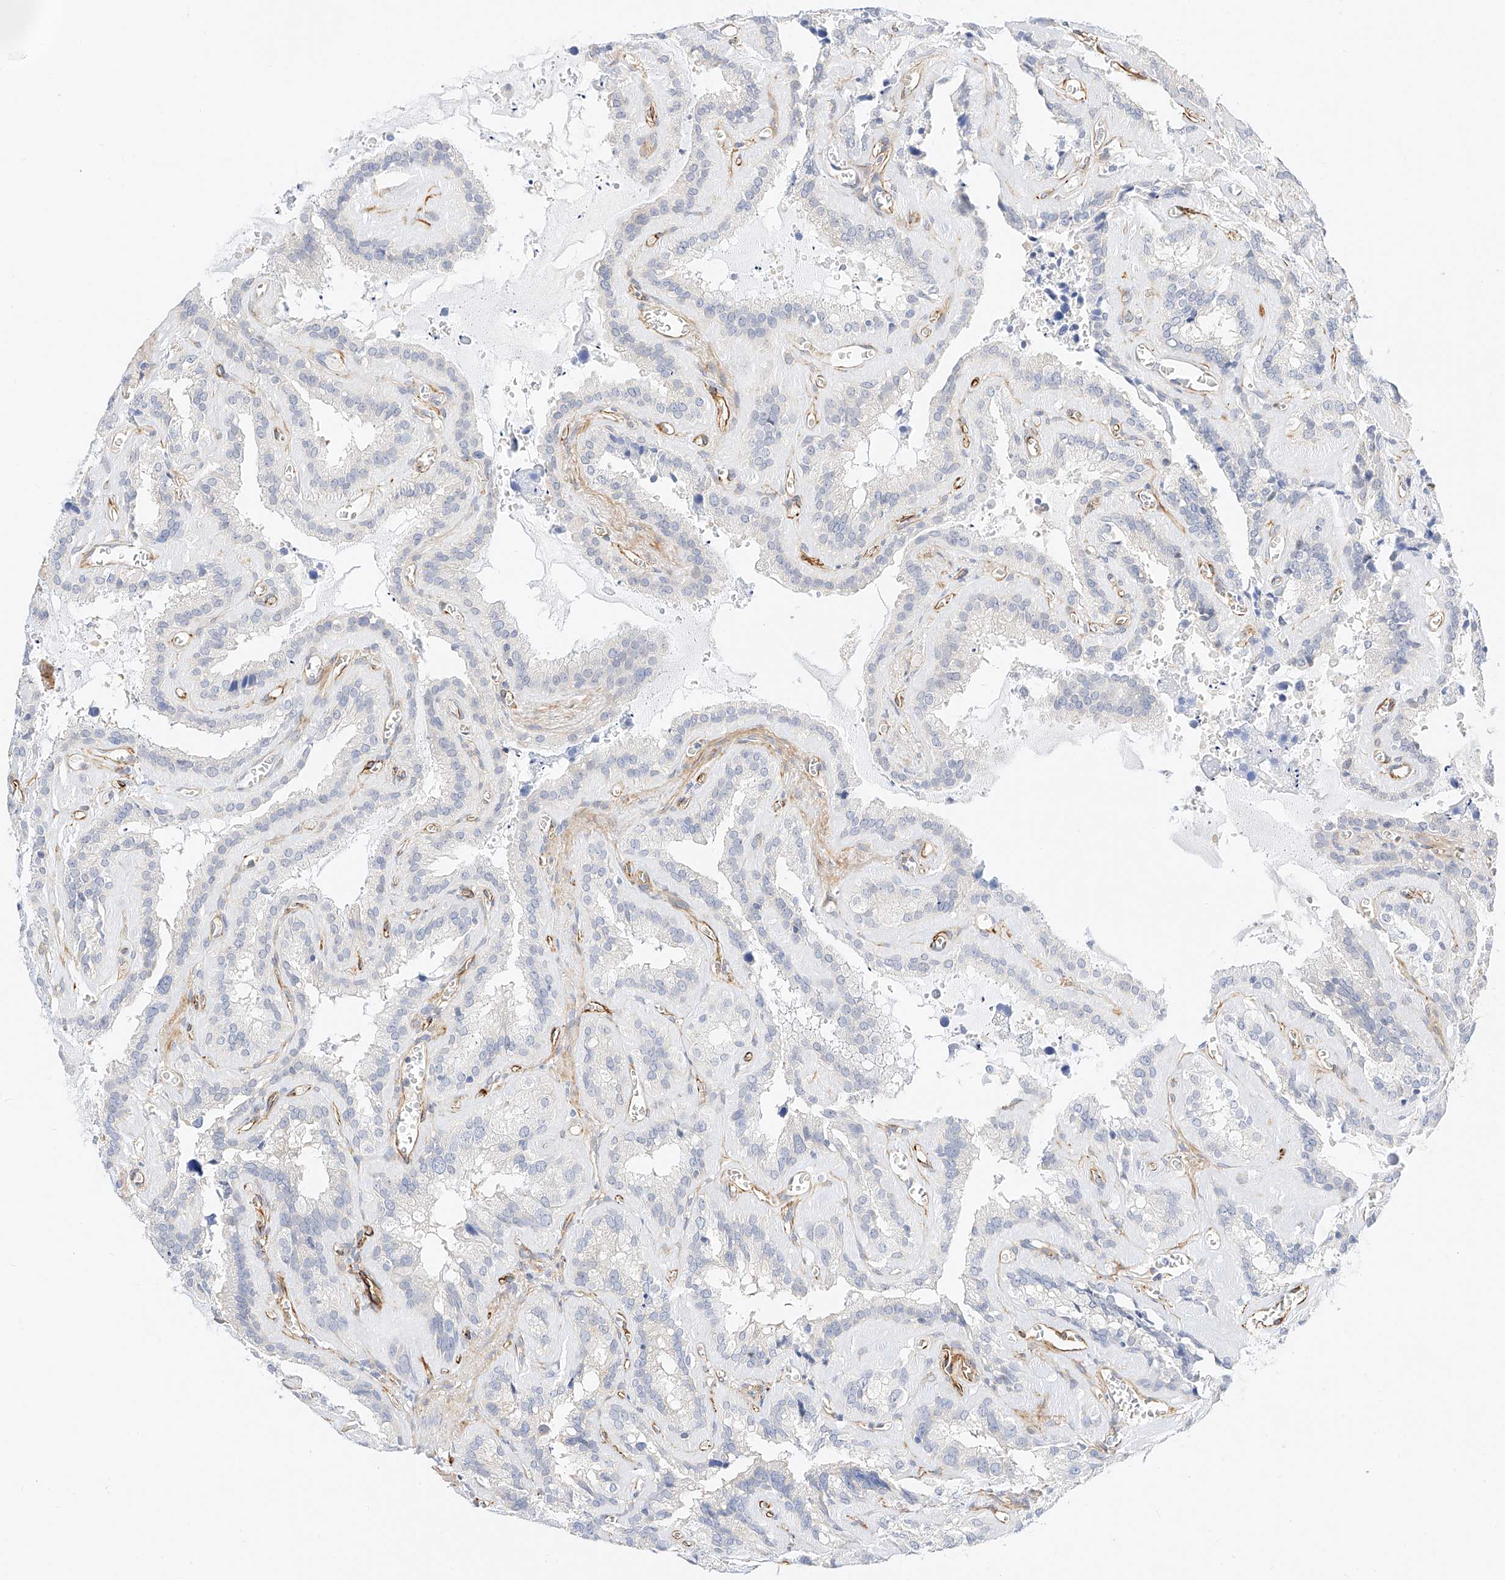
{"staining": {"intensity": "negative", "quantity": "none", "location": "none"}, "tissue": "seminal vesicle", "cell_type": "Glandular cells", "image_type": "normal", "snomed": [{"axis": "morphology", "description": "Normal tissue, NOS"}, {"axis": "topography", "description": "Prostate"}, {"axis": "topography", "description": "Seminal veicle"}], "caption": "Seminal vesicle was stained to show a protein in brown. There is no significant staining in glandular cells. (DAB immunohistochemistry (IHC), high magnification).", "gene": "CDCP2", "patient": {"sex": "male", "age": 59}}